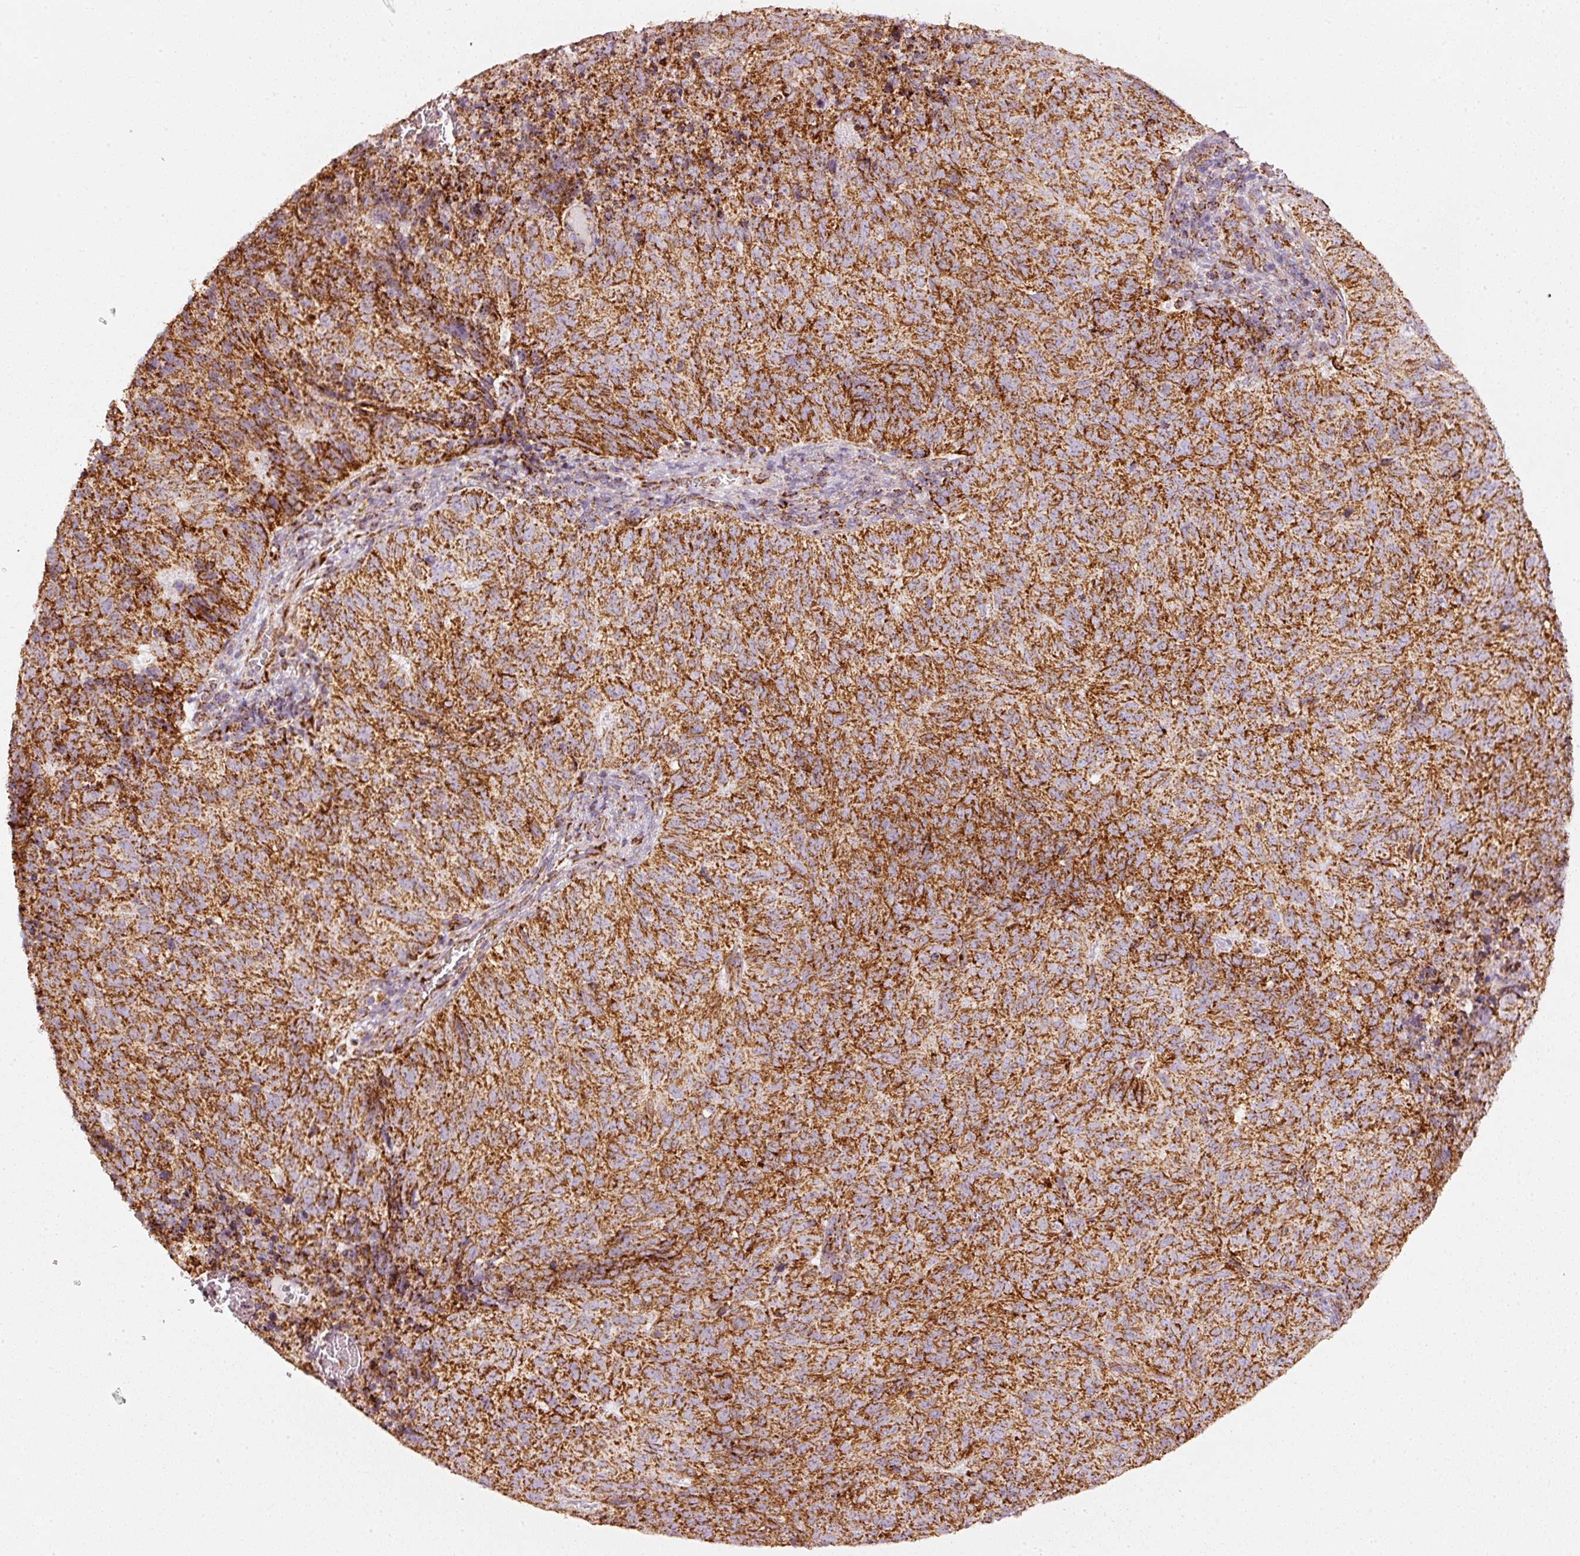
{"staining": {"intensity": "strong", "quantity": ">75%", "location": "cytoplasmic/membranous"}, "tissue": "cervical cancer", "cell_type": "Tumor cells", "image_type": "cancer", "snomed": [{"axis": "morphology", "description": "Adenocarcinoma, NOS"}, {"axis": "topography", "description": "Cervix"}], "caption": "Protein staining exhibits strong cytoplasmic/membranous staining in about >75% of tumor cells in cervical cancer.", "gene": "UQCRC1", "patient": {"sex": "female", "age": 38}}